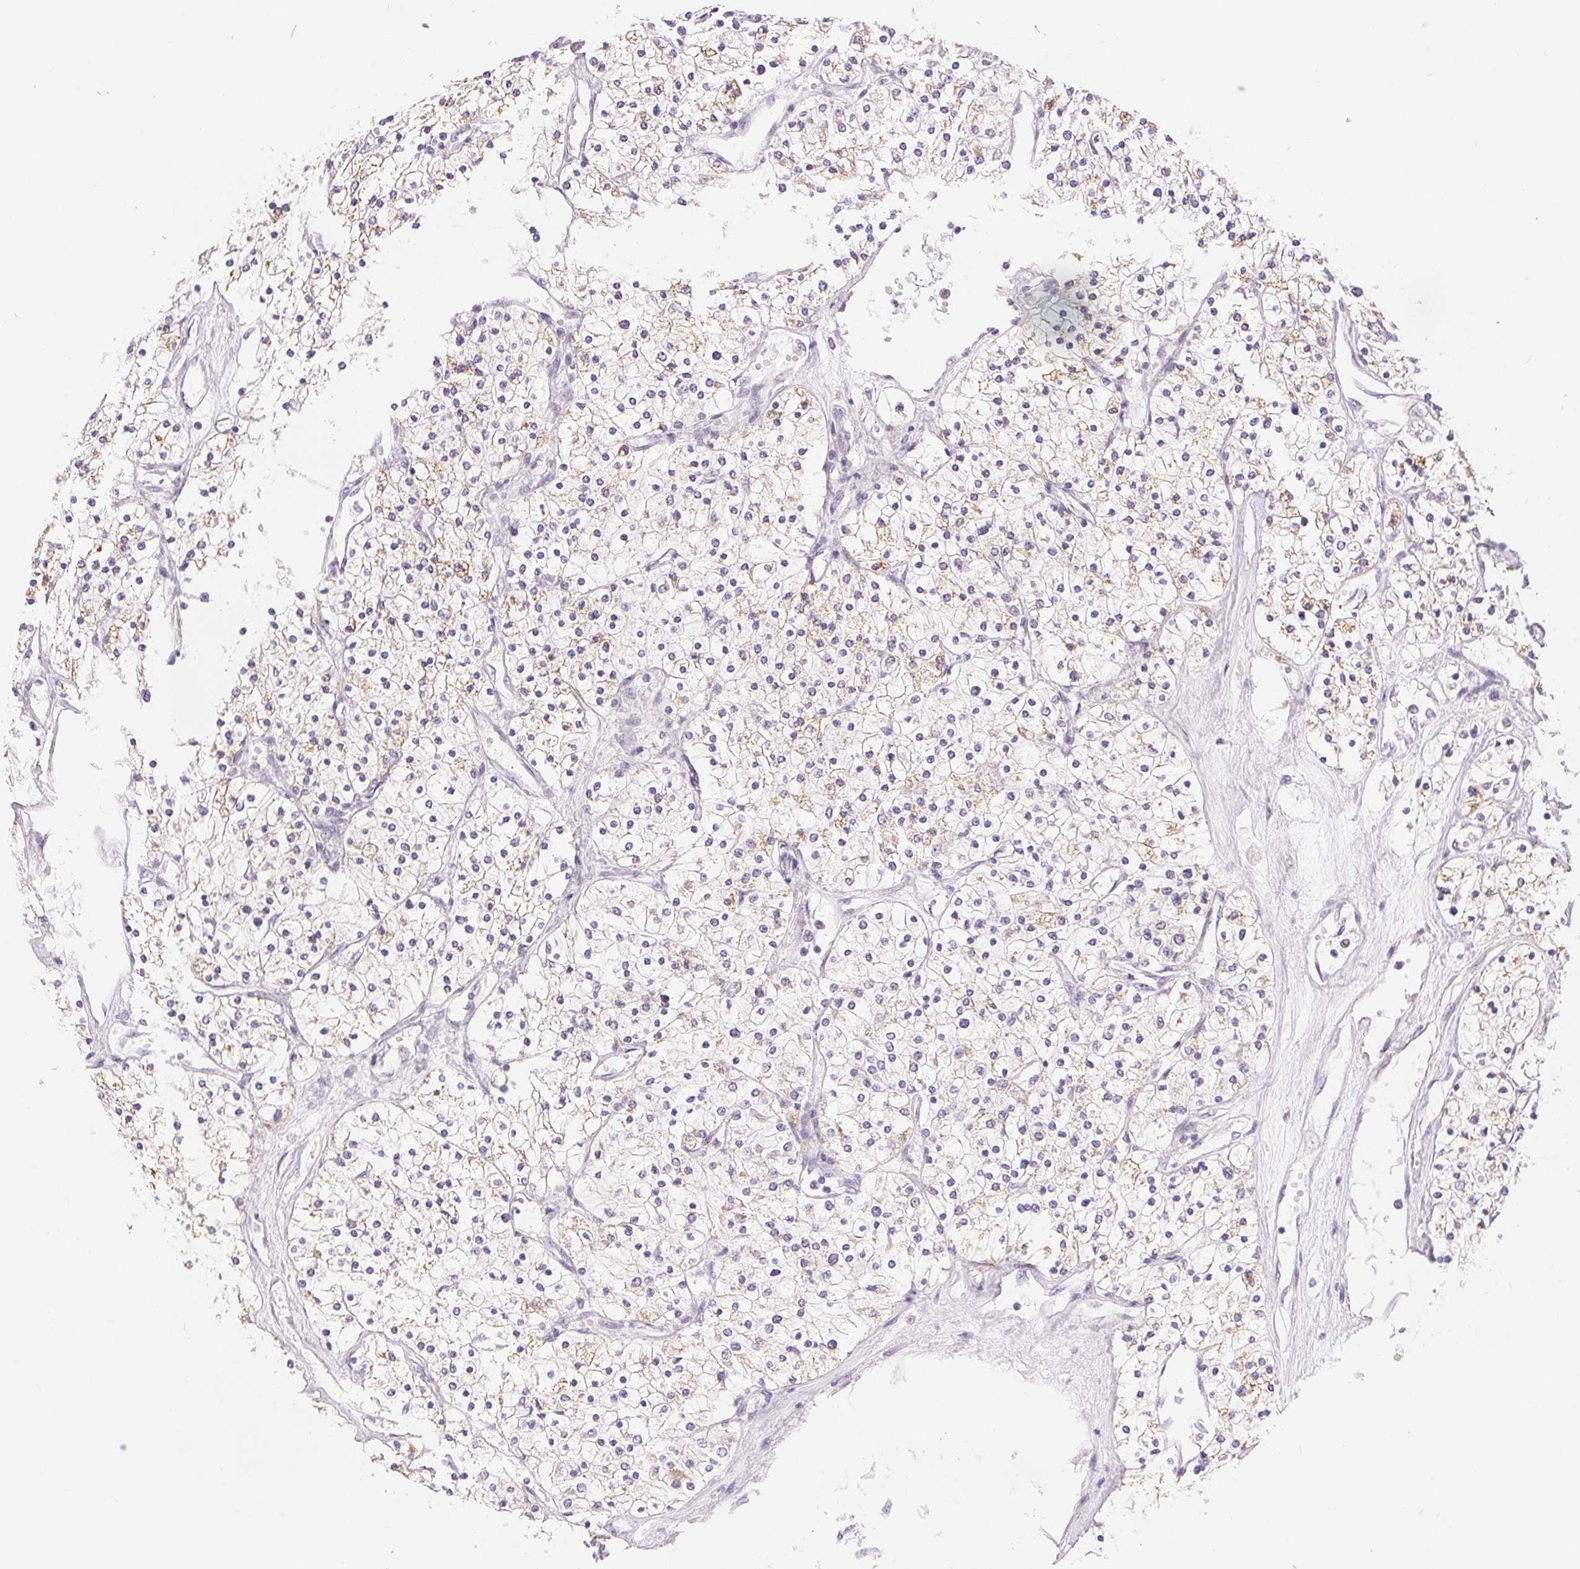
{"staining": {"intensity": "weak", "quantity": "25%-75%", "location": "cytoplasmic/membranous"}, "tissue": "renal cancer", "cell_type": "Tumor cells", "image_type": "cancer", "snomed": [{"axis": "morphology", "description": "Adenocarcinoma, NOS"}, {"axis": "topography", "description": "Kidney"}], "caption": "A histopathology image showing weak cytoplasmic/membranous expression in about 25%-75% of tumor cells in adenocarcinoma (renal), as visualized by brown immunohistochemical staining.", "gene": "POU2F2", "patient": {"sex": "male", "age": 80}}